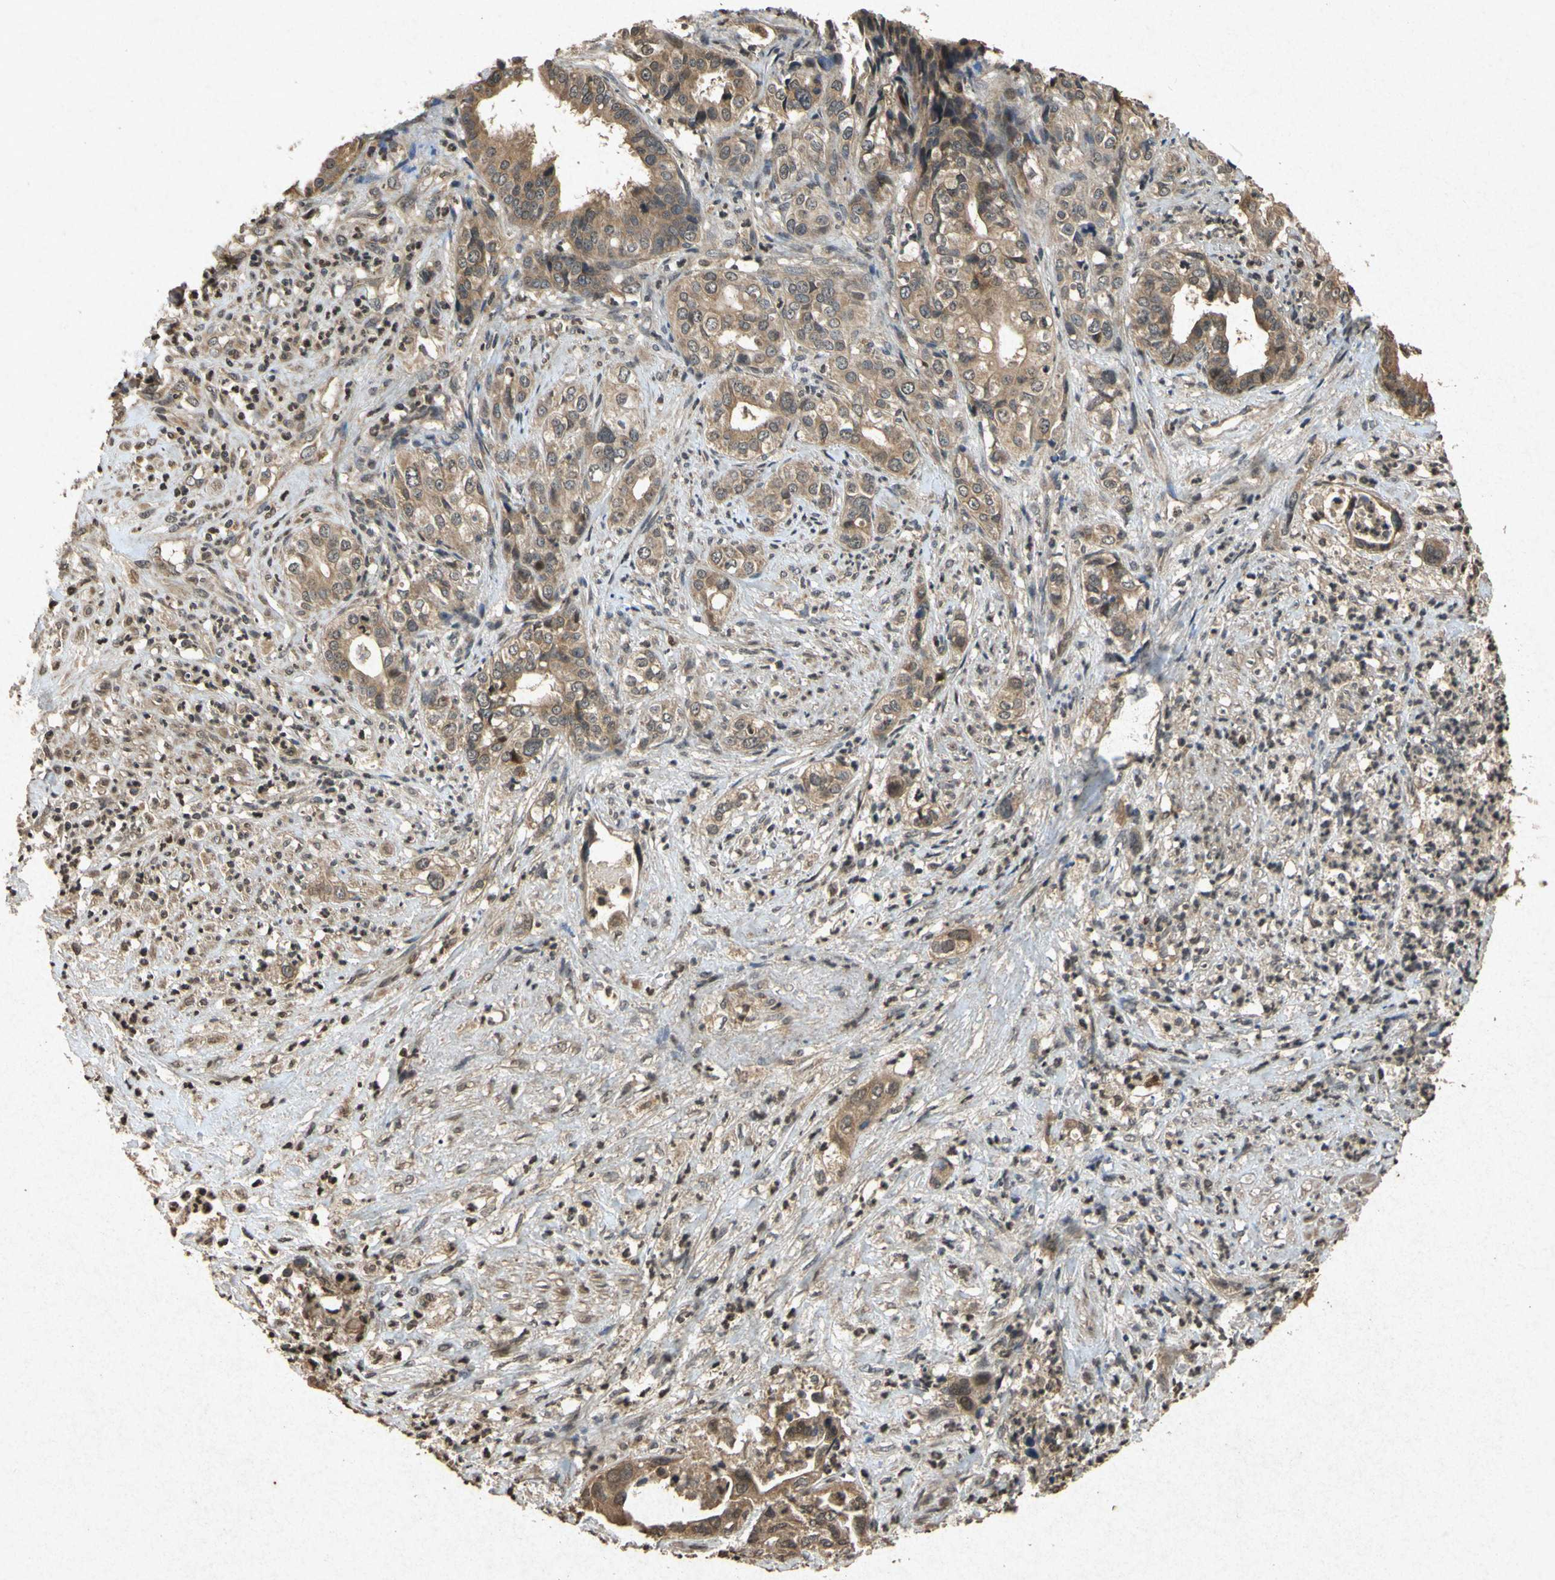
{"staining": {"intensity": "moderate", "quantity": ">75%", "location": "cytoplasmic/membranous"}, "tissue": "liver cancer", "cell_type": "Tumor cells", "image_type": "cancer", "snomed": [{"axis": "morphology", "description": "Cholangiocarcinoma"}, {"axis": "topography", "description": "Liver"}], "caption": "Protein staining shows moderate cytoplasmic/membranous positivity in approximately >75% of tumor cells in cholangiocarcinoma (liver).", "gene": "ATP6V1H", "patient": {"sex": "female", "age": 61}}